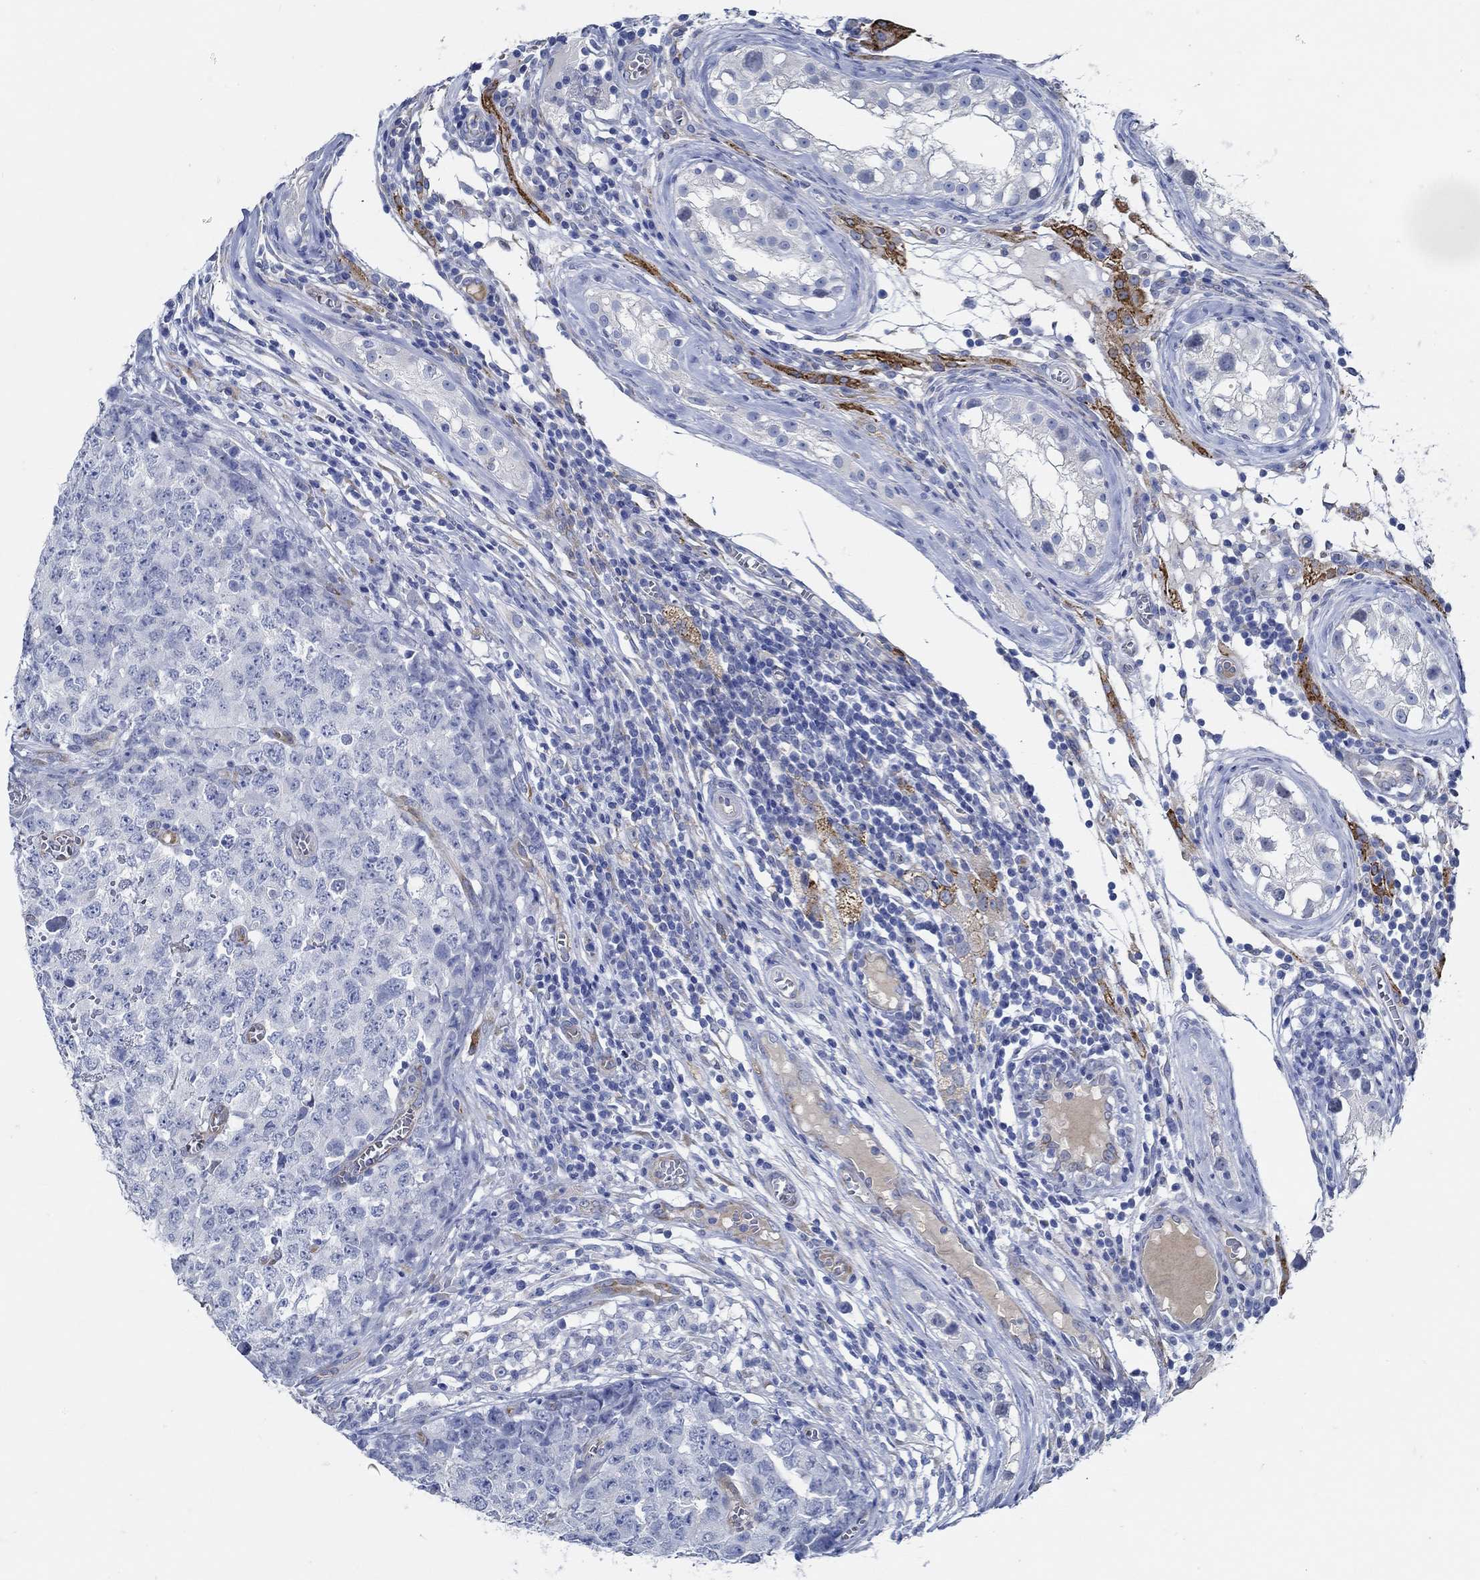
{"staining": {"intensity": "negative", "quantity": "none", "location": "none"}, "tissue": "testis cancer", "cell_type": "Tumor cells", "image_type": "cancer", "snomed": [{"axis": "morphology", "description": "Carcinoma, Embryonal, NOS"}, {"axis": "topography", "description": "Testis"}], "caption": "Histopathology image shows no significant protein staining in tumor cells of testis cancer (embryonal carcinoma). (DAB immunohistochemistry (IHC) with hematoxylin counter stain).", "gene": "HECW2", "patient": {"sex": "male", "age": 23}}